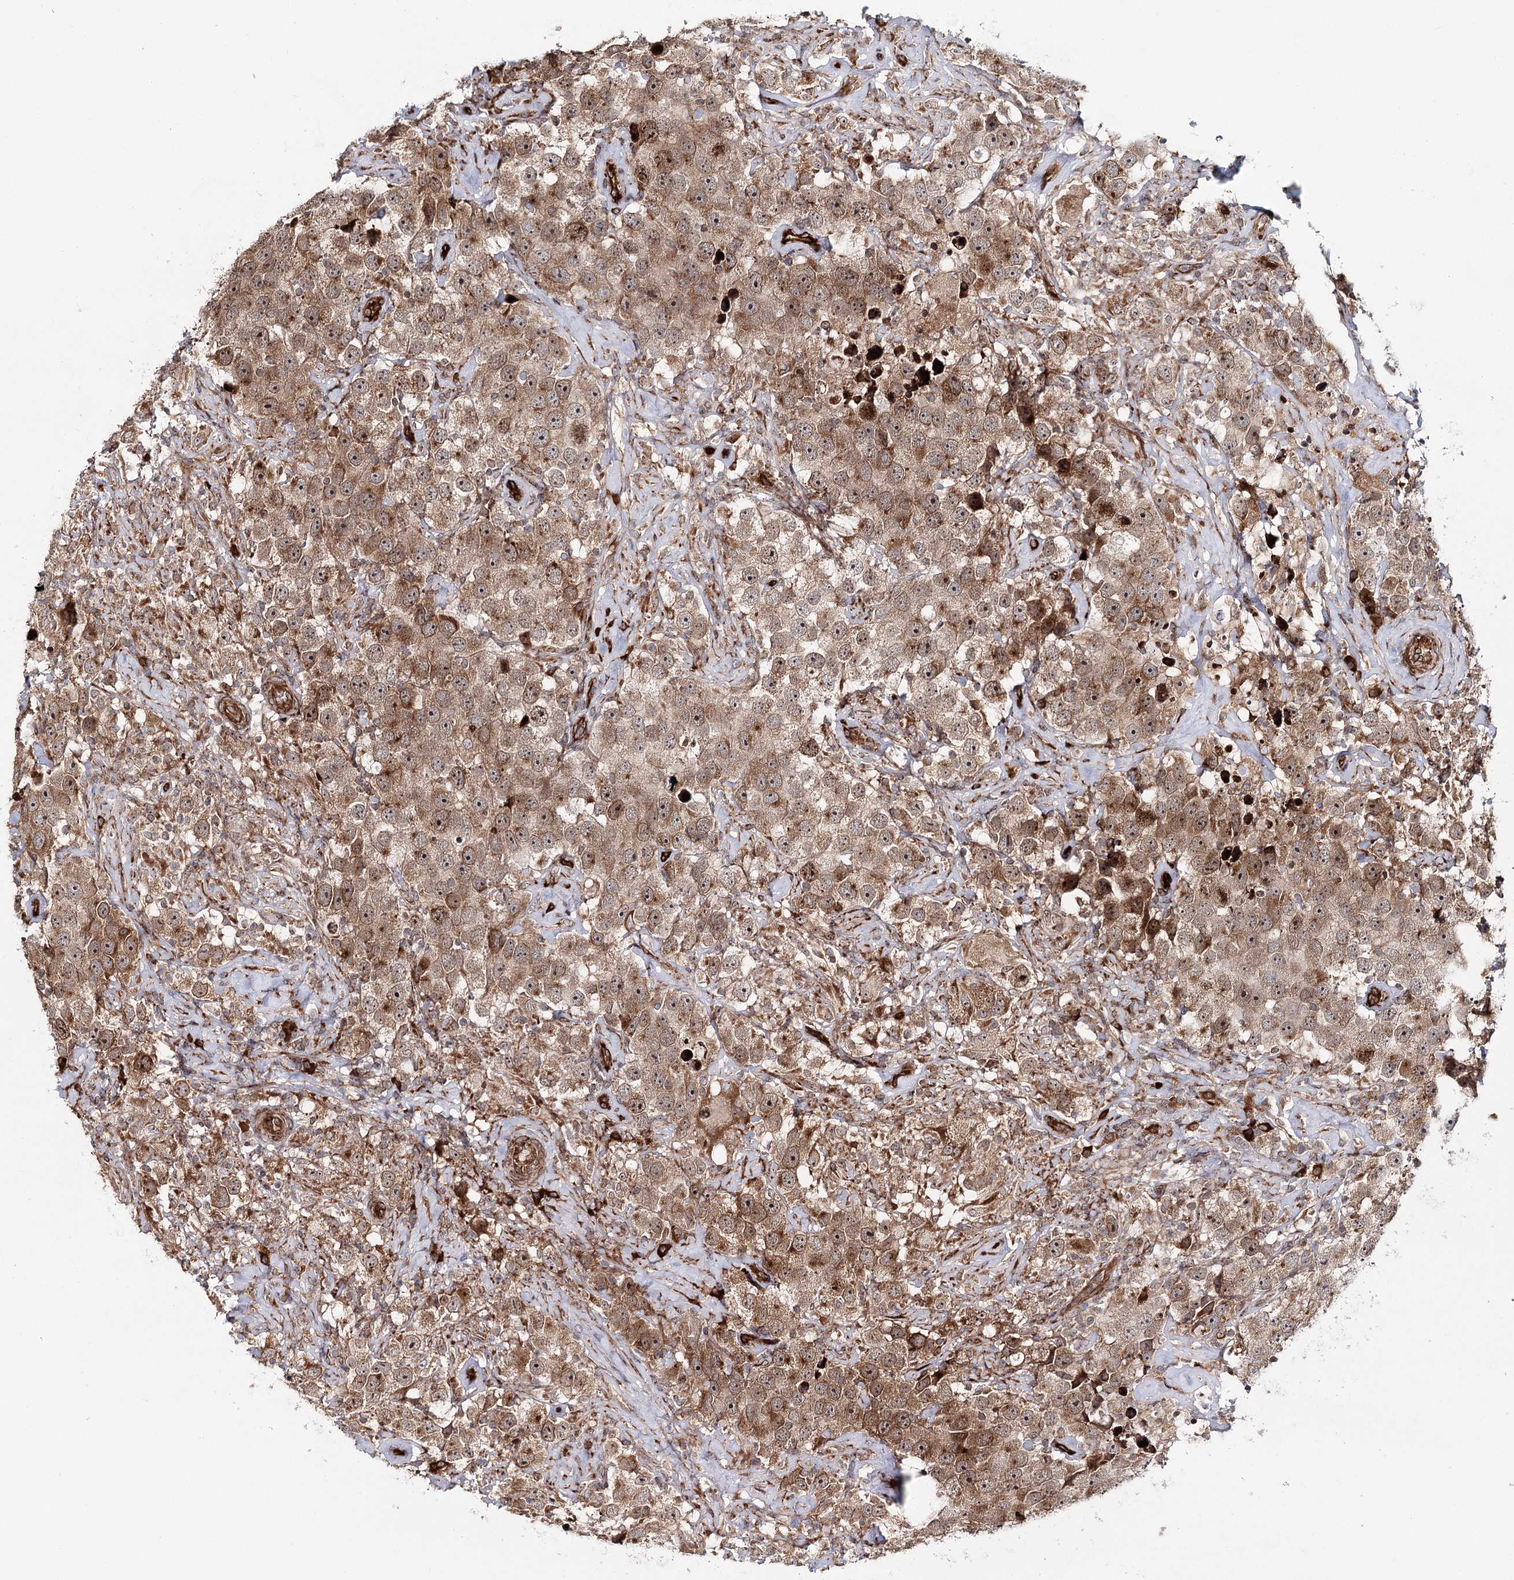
{"staining": {"intensity": "moderate", "quantity": ">75%", "location": "cytoplasmic/membranous,nuclear"}, "tissue": "testis cancer", "cell_type": "Tumor cells", "image_type": "cancer", "snomed": [{"axis": "morphology", "description": "Seminoma, NOS"}, {"axis": "topography", "description": "Testis"}], "caption": "The histopathology image shows staining of seminoma (testis), revealing moderate cytoplasmic/membranous and nuclear protein expression (brown color) within tumor cells.", "gene": "MKNK1", "patient": {"sex": "male", "age": 49}}